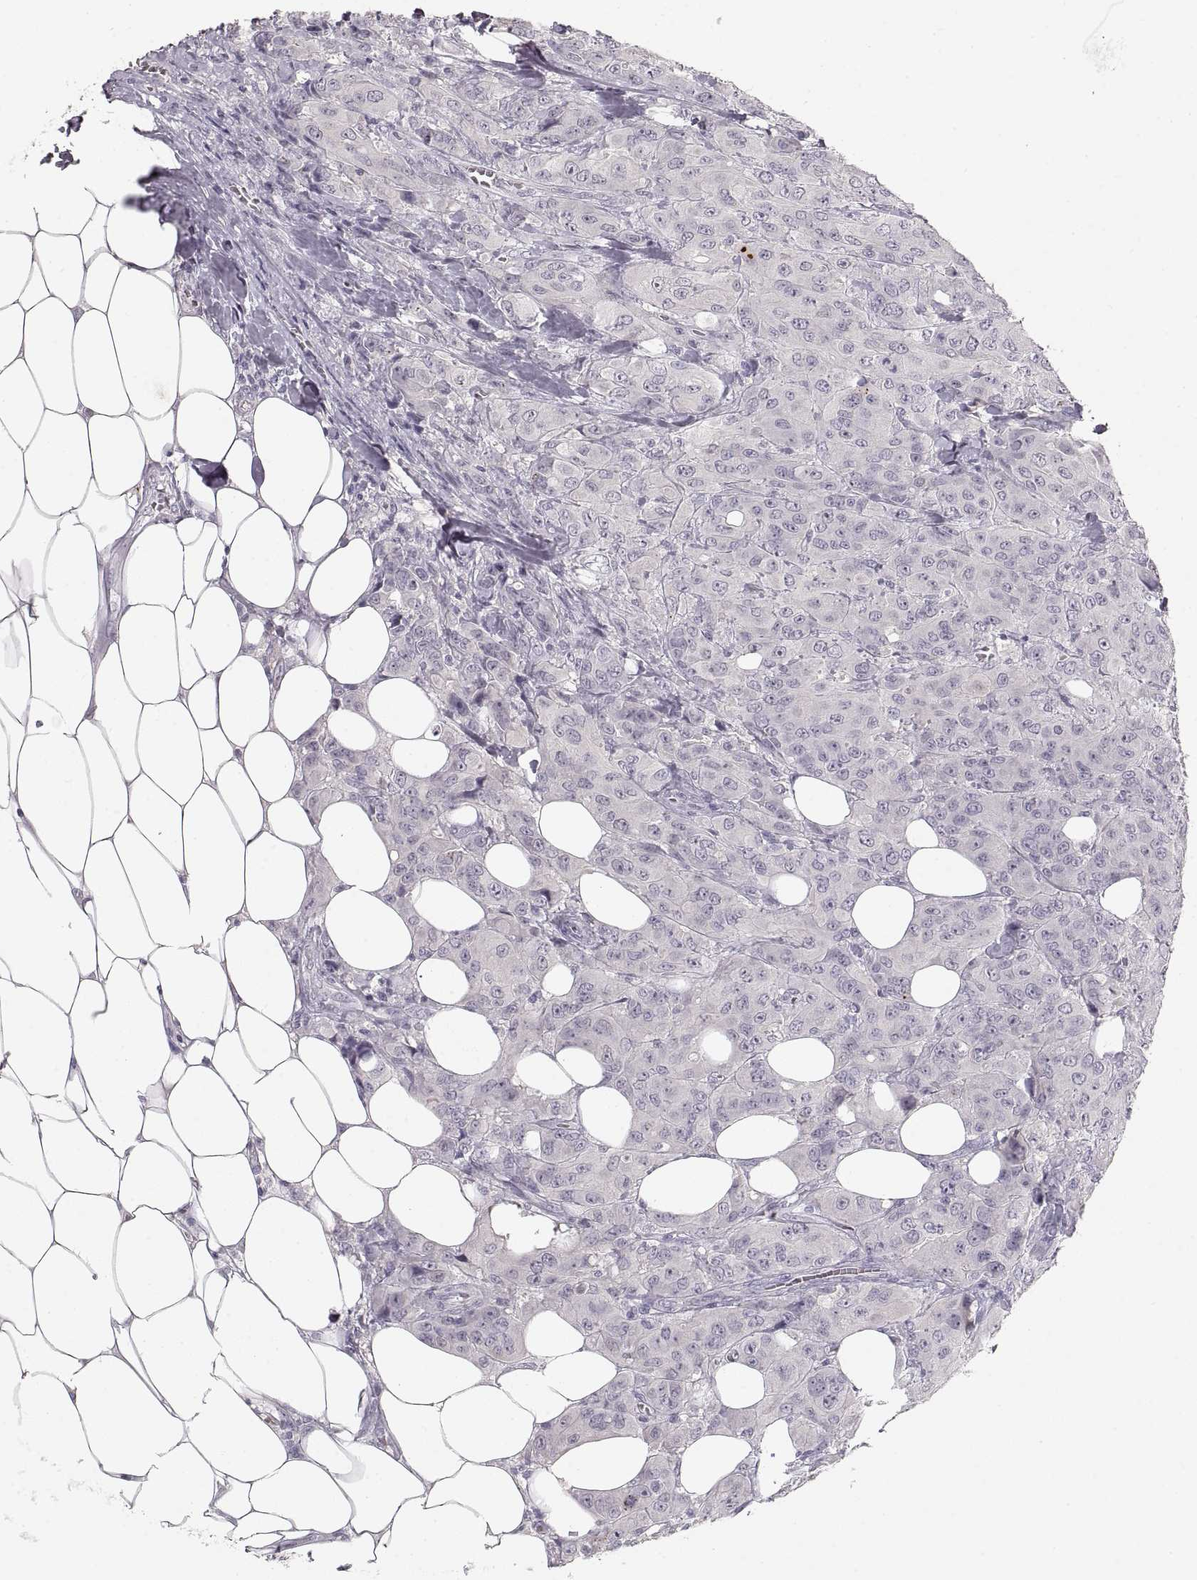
{"staining": {"intensity": "negative", "quantity": "none", "location": "none"}, "tissue": "breast cancer", "cell_type": "Tumor cells", "image_type": "cancer", "snomed": [{"axis": "morphology", "description": "Duct carcinoma"}, {"axis": "topography", "description": "Breast"}], "caption": "IHC micrograph of neoplastic tissue: human breast cancer (invasive ductal carcinoma) stained with DAB reveals no significant protein positivity in tumor cells.", "gene": "PCSK2", "patient": {"sex": "female", "age": 43}}